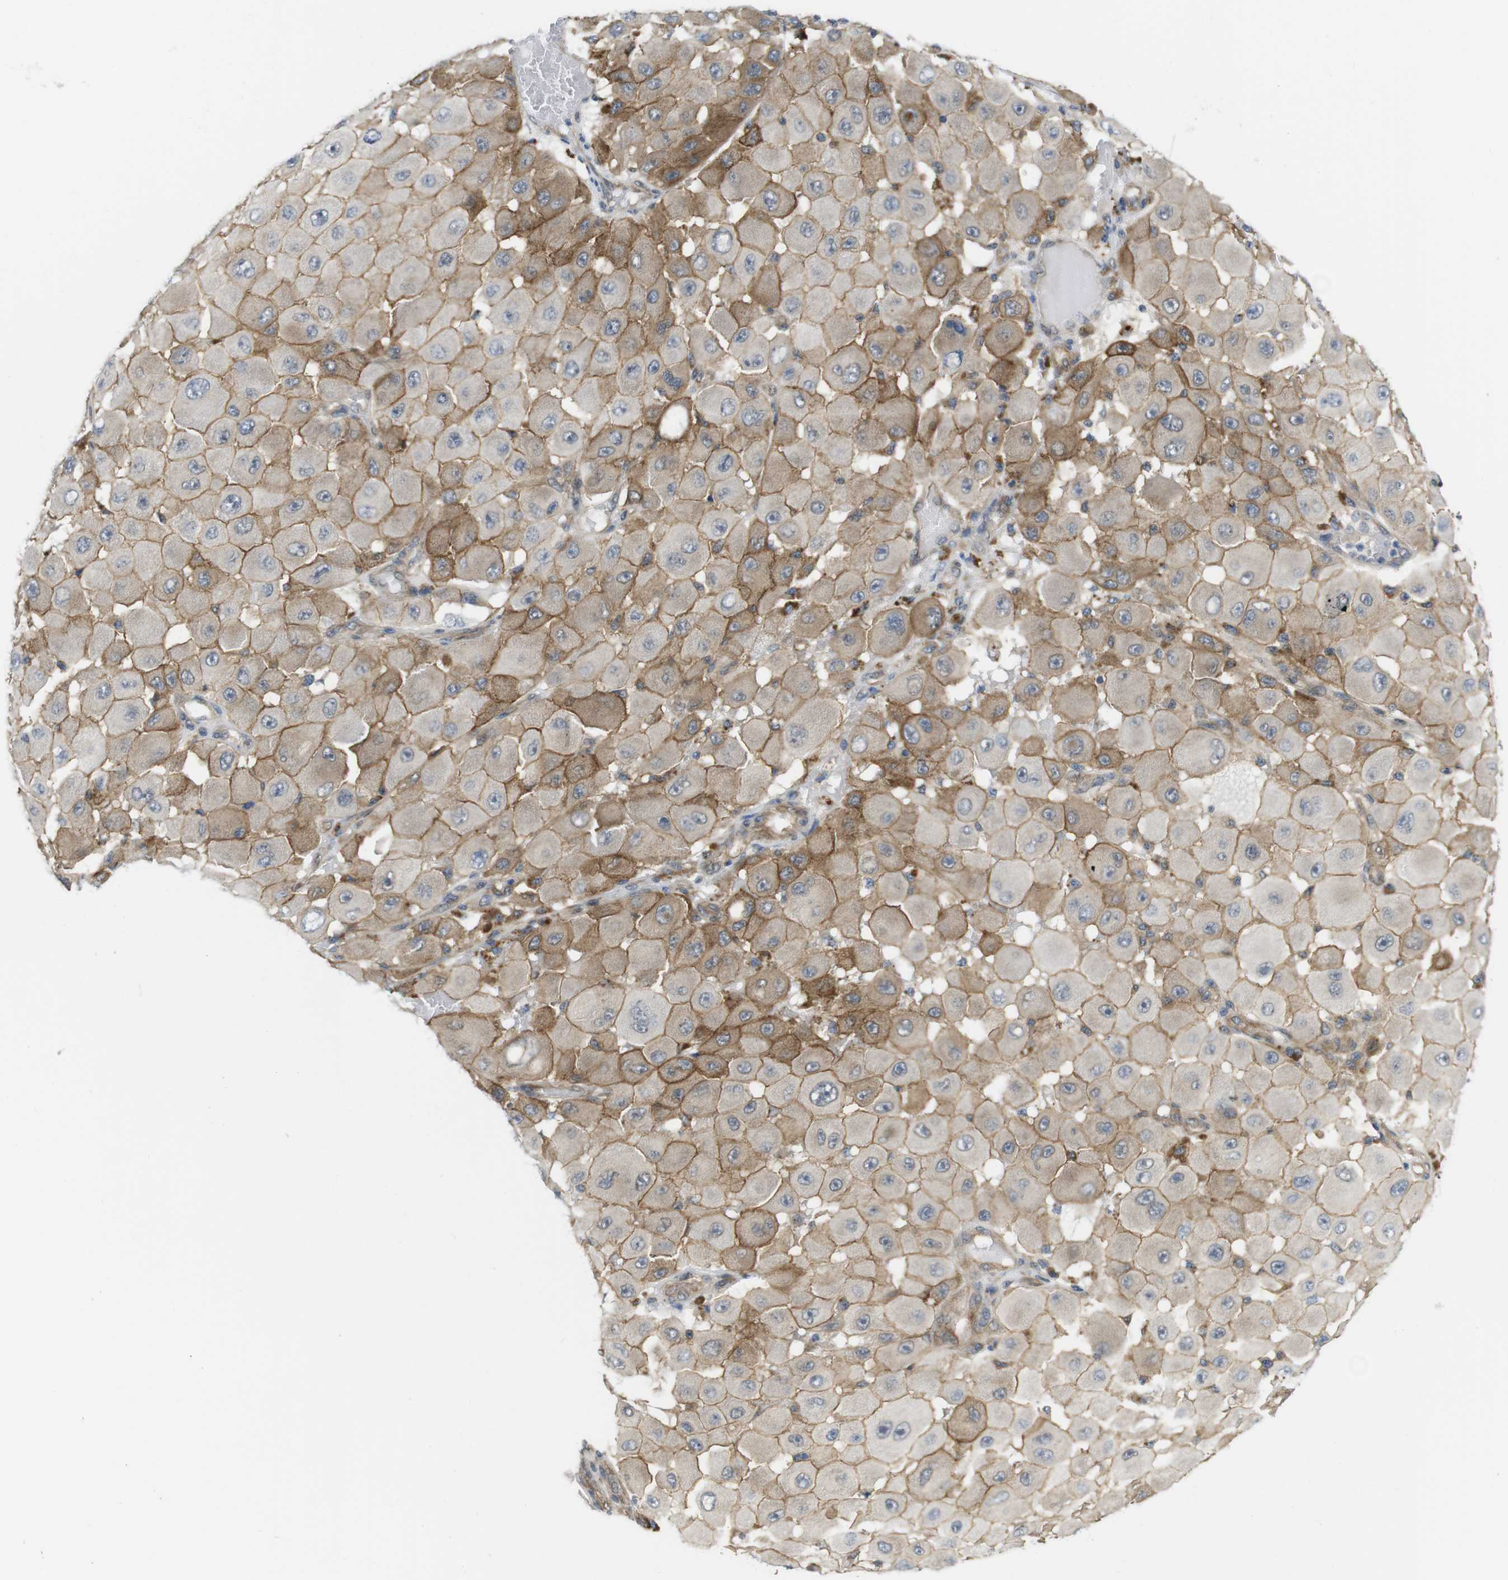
{"staining": {"intensity": "moderate", "quantity": ">75%", "location": "cytoplasmic/membranous"}, "tissue": "melanoma", "cell_type": "Tumor cells", "image_type": "cancer", "snomed": [{"axis": "morphology", "description": "Malignant melanoma, NOS"}, {"axis": "topography", "description": "Skin"}], "caption": "IHC (DAB (3,3'-diaminobenzidine)) staining of malignant melanoma exhibits moderate cytoplasmic/membranous protein positivity in approximately >75% of tumor cells.", "gene": "ZDHHC5", "patient": {"sex": "female", "age": 81}}